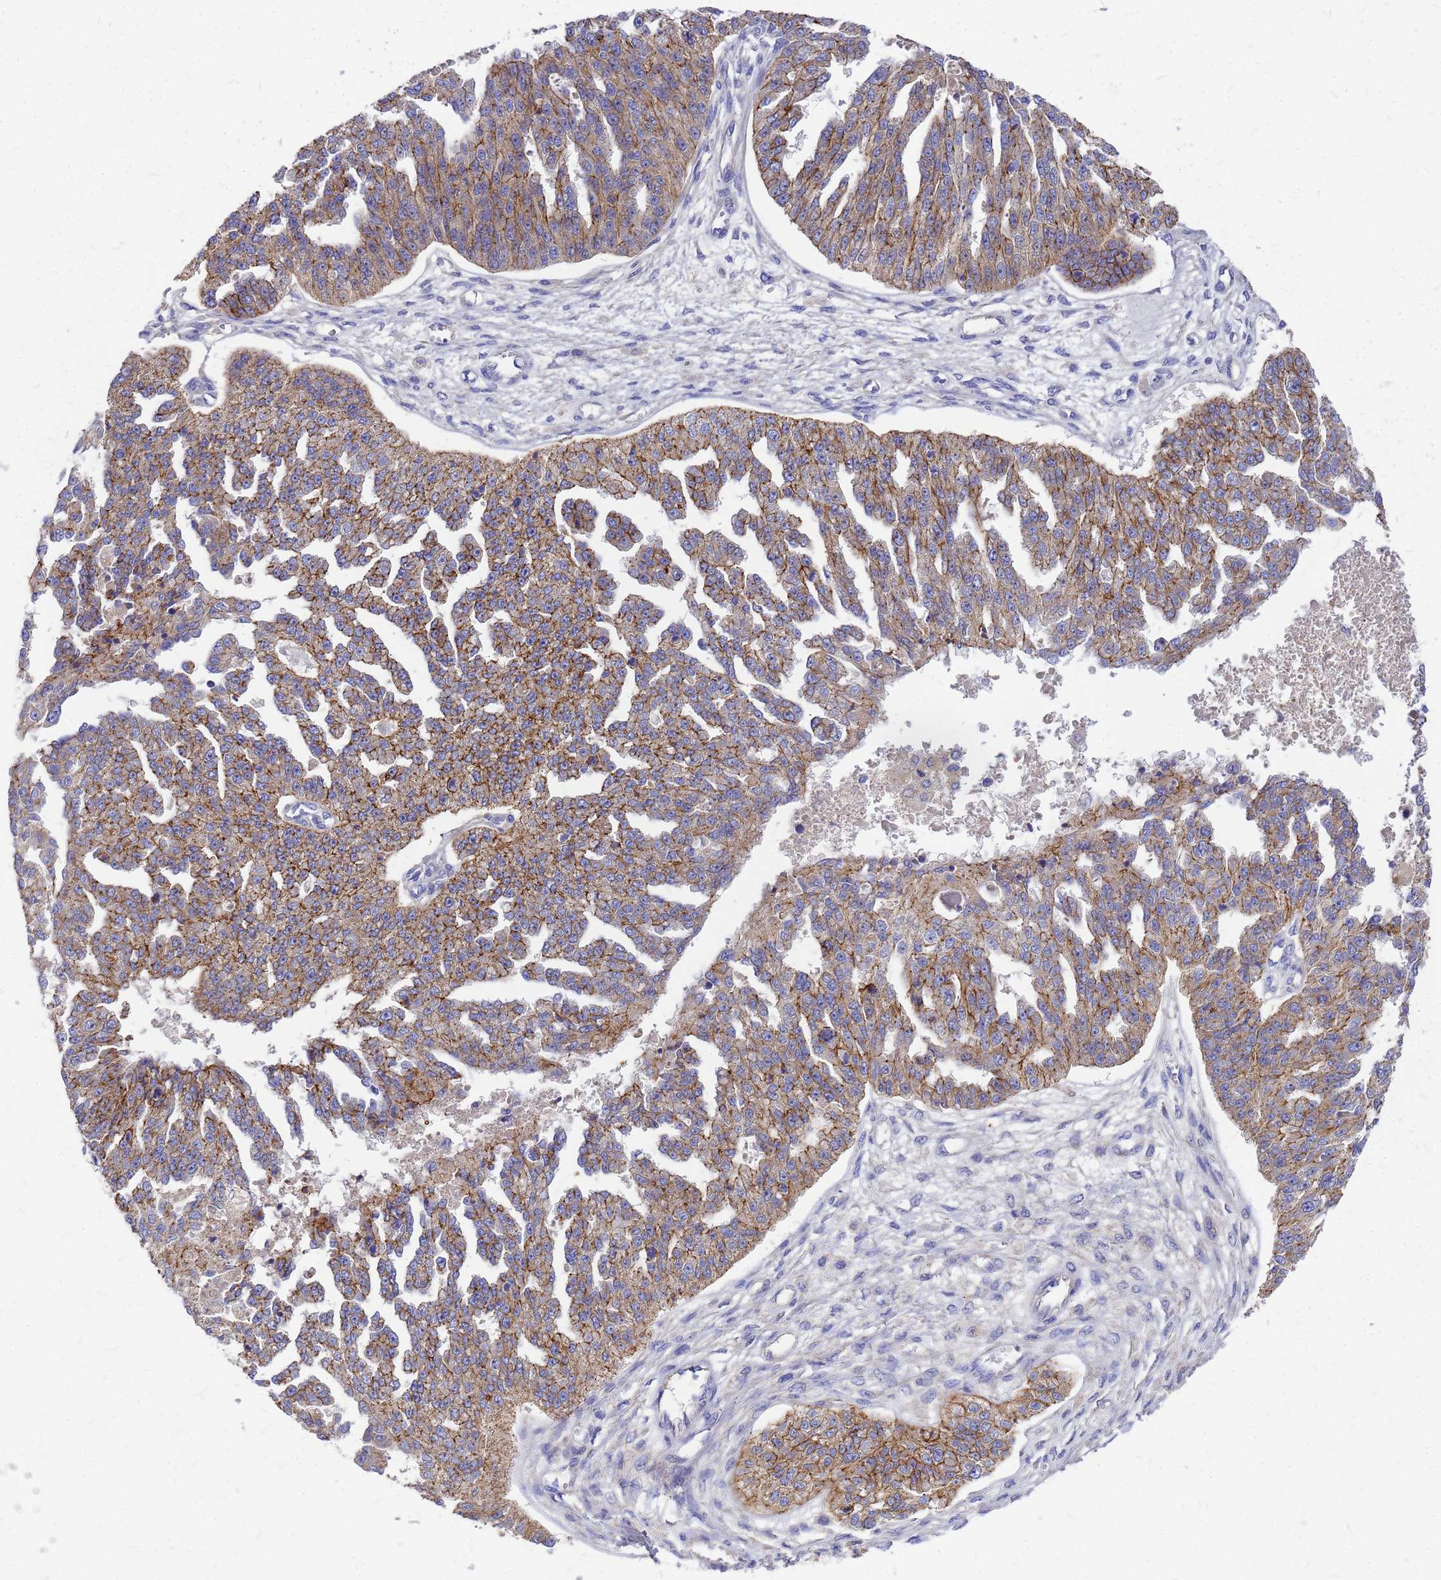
{"staining": {"intensity": "moderate", "quantity": ">75%", "location": "cytoplasmic/membranous"}, "tissue": "ovarian cancer", "cell_type": "Tumor cells", "image_type": "cancer", "snomed": [{"axis": "morphology", "description": "Cystadenocarcinoma, serous, NOS"}, {"axis": "topography", "description": "Ovary"}], "caption": "IHC of human ovarian cancer (serous cystadenocarcinoma) demonstrates medium levels of moderate cytoplasmic/membranous expression in approximately >75% of tumor cells.", "gene": "FBXW5", "patient": {"sex": "female", "age": 58}}